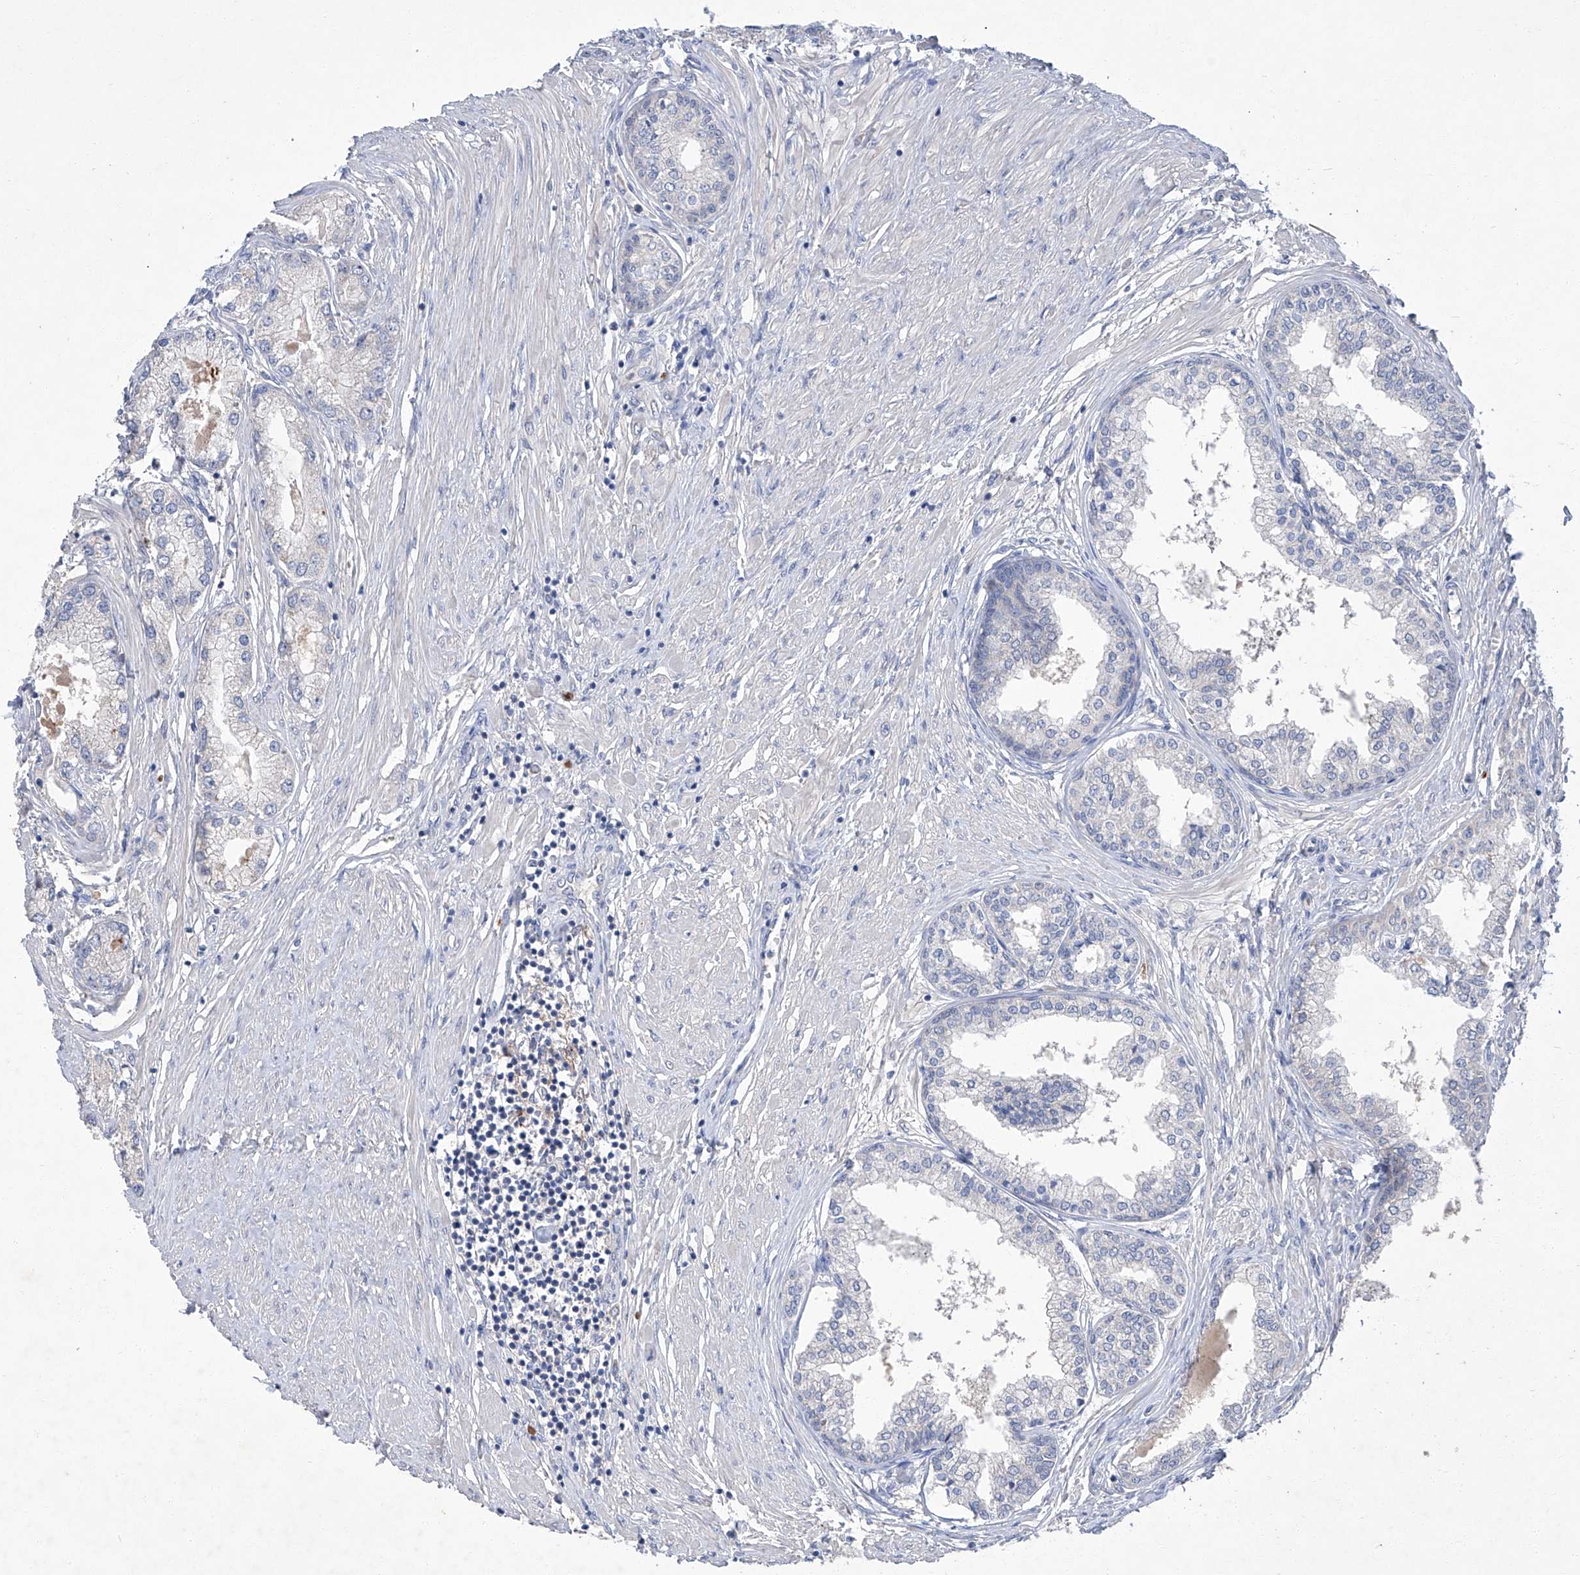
{"staining": {"intensity": "negative", "quantity": "none", "location": "none"}, "tissue": "prostate cancer", "cell_type": "Tumor cells", "image_type": "cancer", "snomed": [{"axis": "morphology", "description": "Adenocarcinoma, Low grade"}, {"axis": "topography", "description": "Prostate"}], "caption": "A high-resolution histopathology image shows immunohistochemistry staining of prostate cancer (low-grade adenocarcinoma), which displays no significant staining in tumor cells.", "gene": "SBK2", "patient": {"sex": "male", "age": 62}}